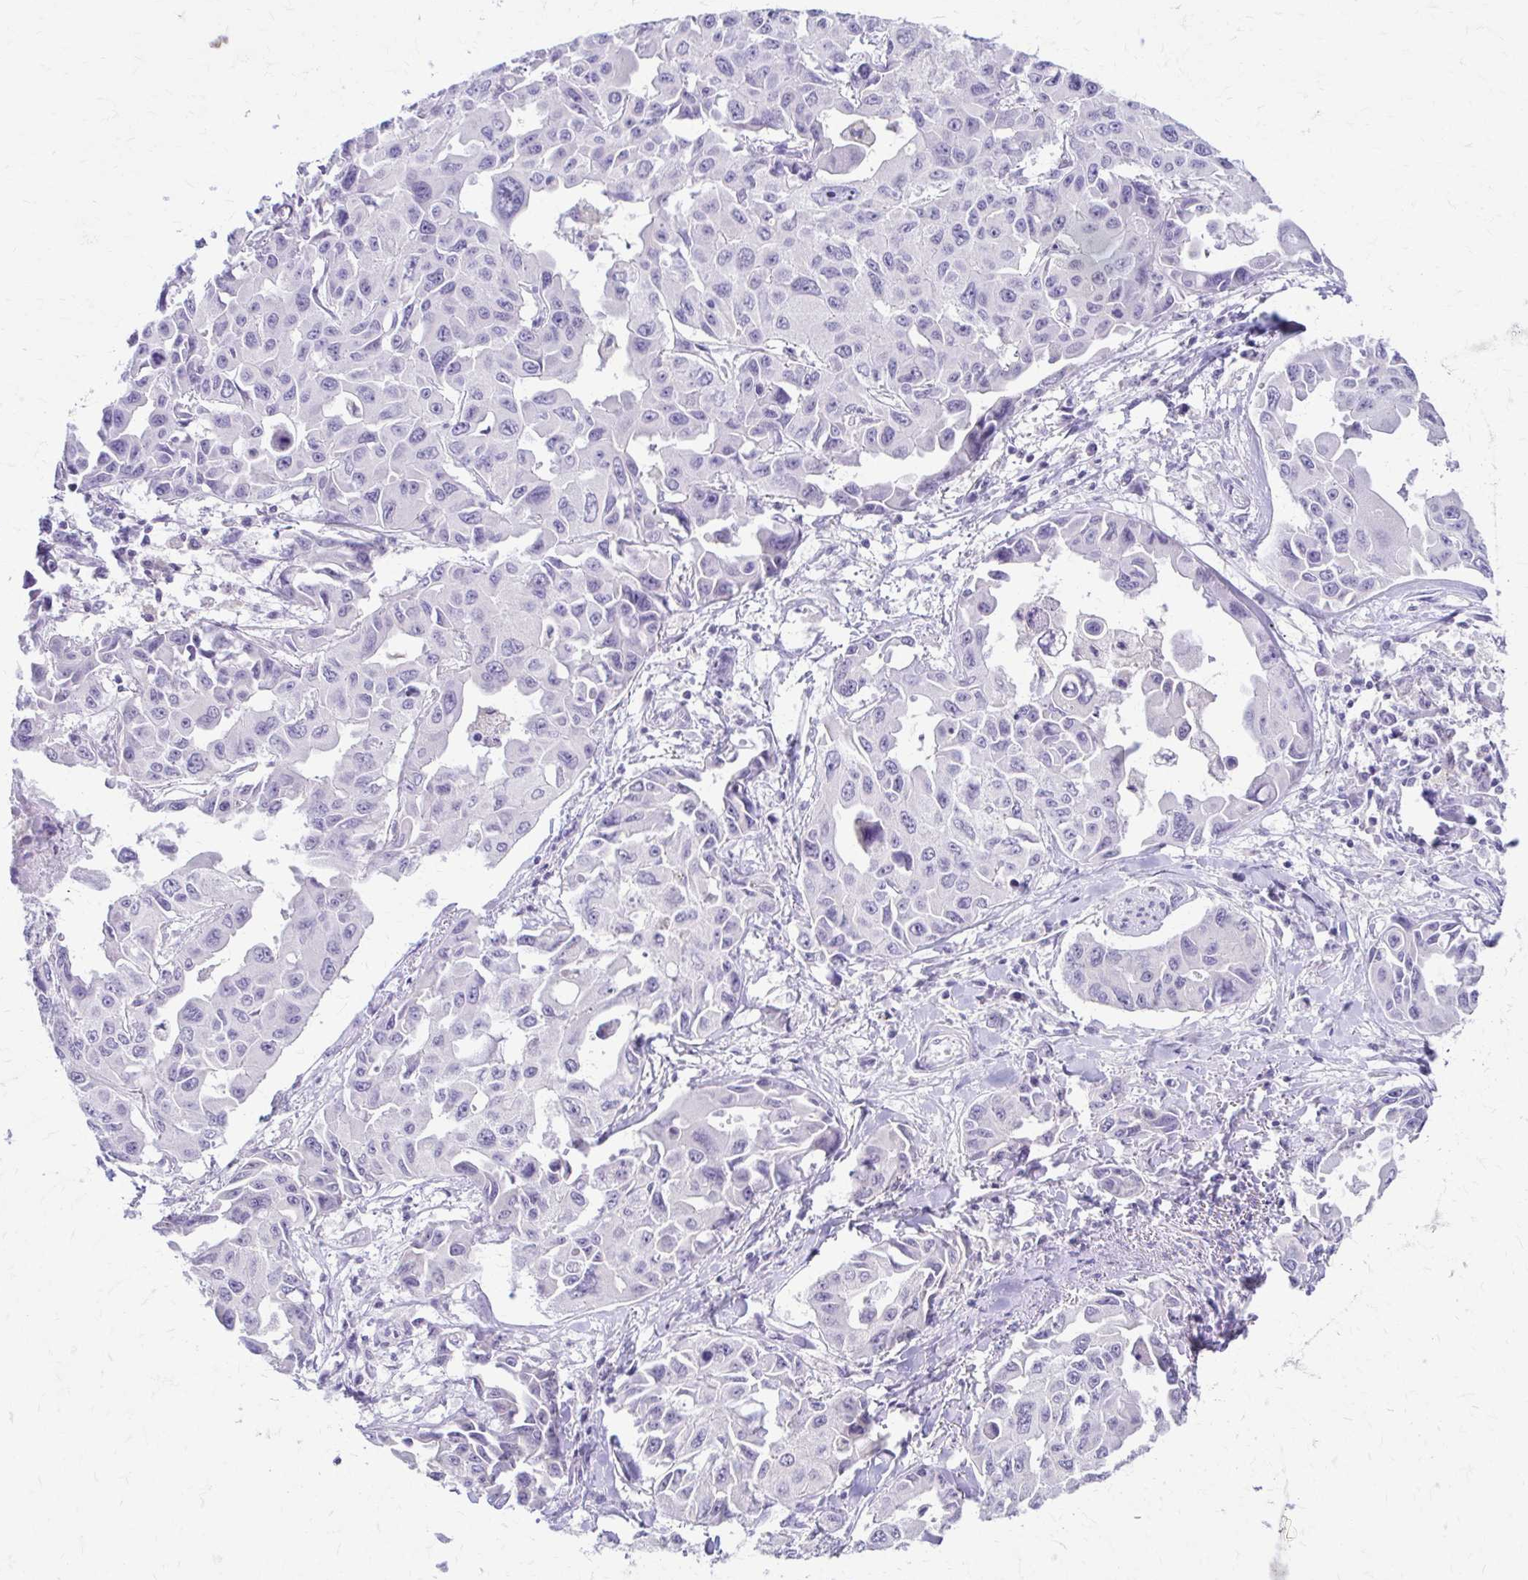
{"staining": {"intensity": "negative", "quantity": "none", "location": "none"}, "tissue": "lung cancer", "cell_type": "Tumor cells", "image_type": "cancer", "snomed": [{"axis": "morphology", "description": "Adenocarcinoma, NOS"}, {"axis": "topography", "description": "Lung"}], "caption": "Lung cancer (adenocarcinoma) stained for a protein using immunohistochemistry demonstrates no staining tumor cells.", "gene": "PIK3AP1", "patient": {"sex": "male", "age": 64}}